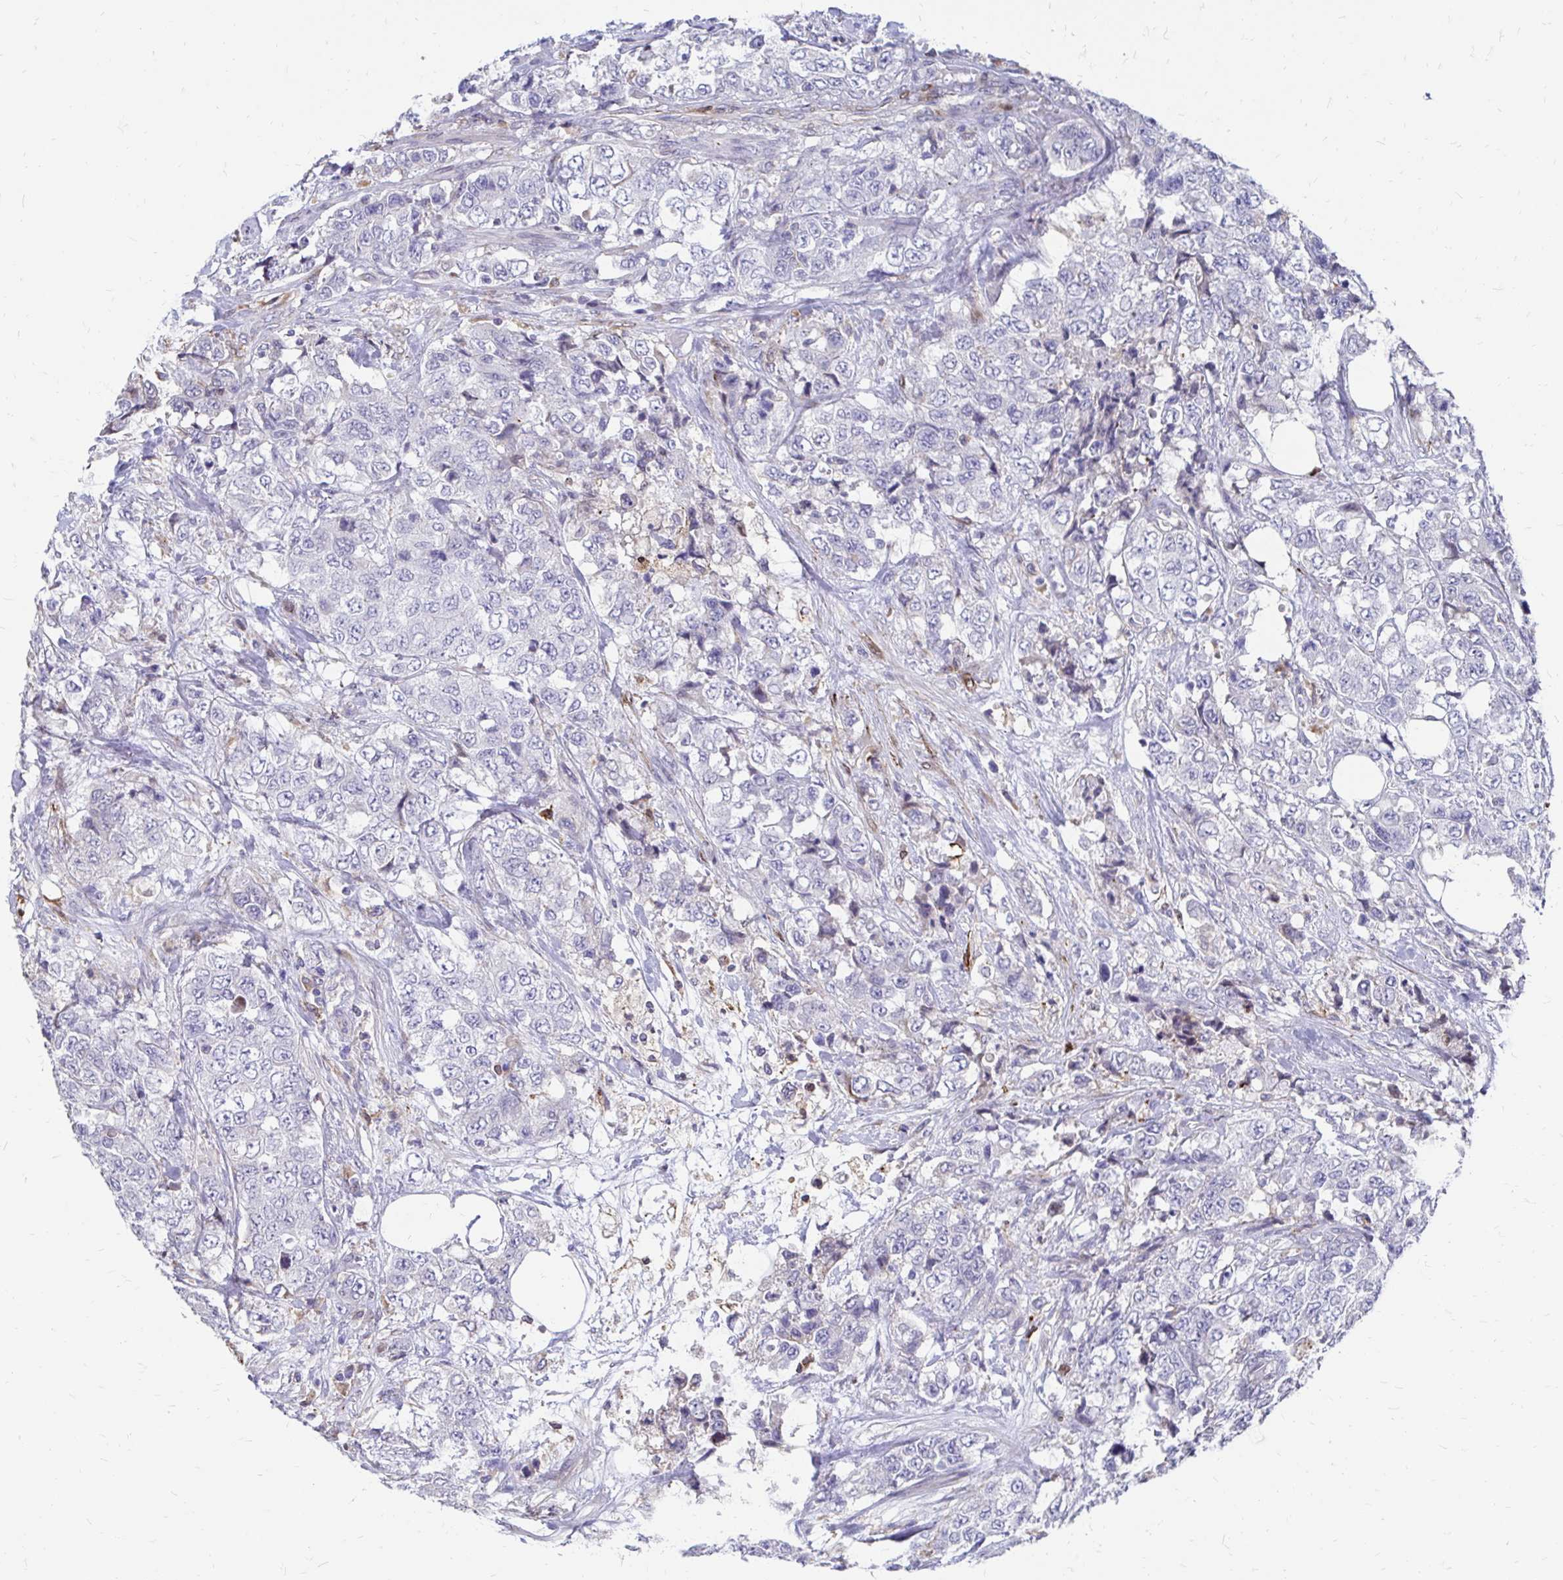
{"staining": {"intensity": "negative", "quantity": "none", "location": "none"}, "tissue": "urothelial cancer", "cell_type": "Tumor cells", "image_type": "cancer", "snomed": [{"axis": "morphology", "description": "Urothelial carcinoma, High grade"}, {"axis": "topography", "description": "Urinary bladder"}], "caption": "Immunohistochemistry of urothelial cancer reveals no positivity in tumor cells. (Brightfield microscopy of DAB IHC at high magnification).", "gene": "CDKL1", "patient": {"sex": "female", "age": 78}}